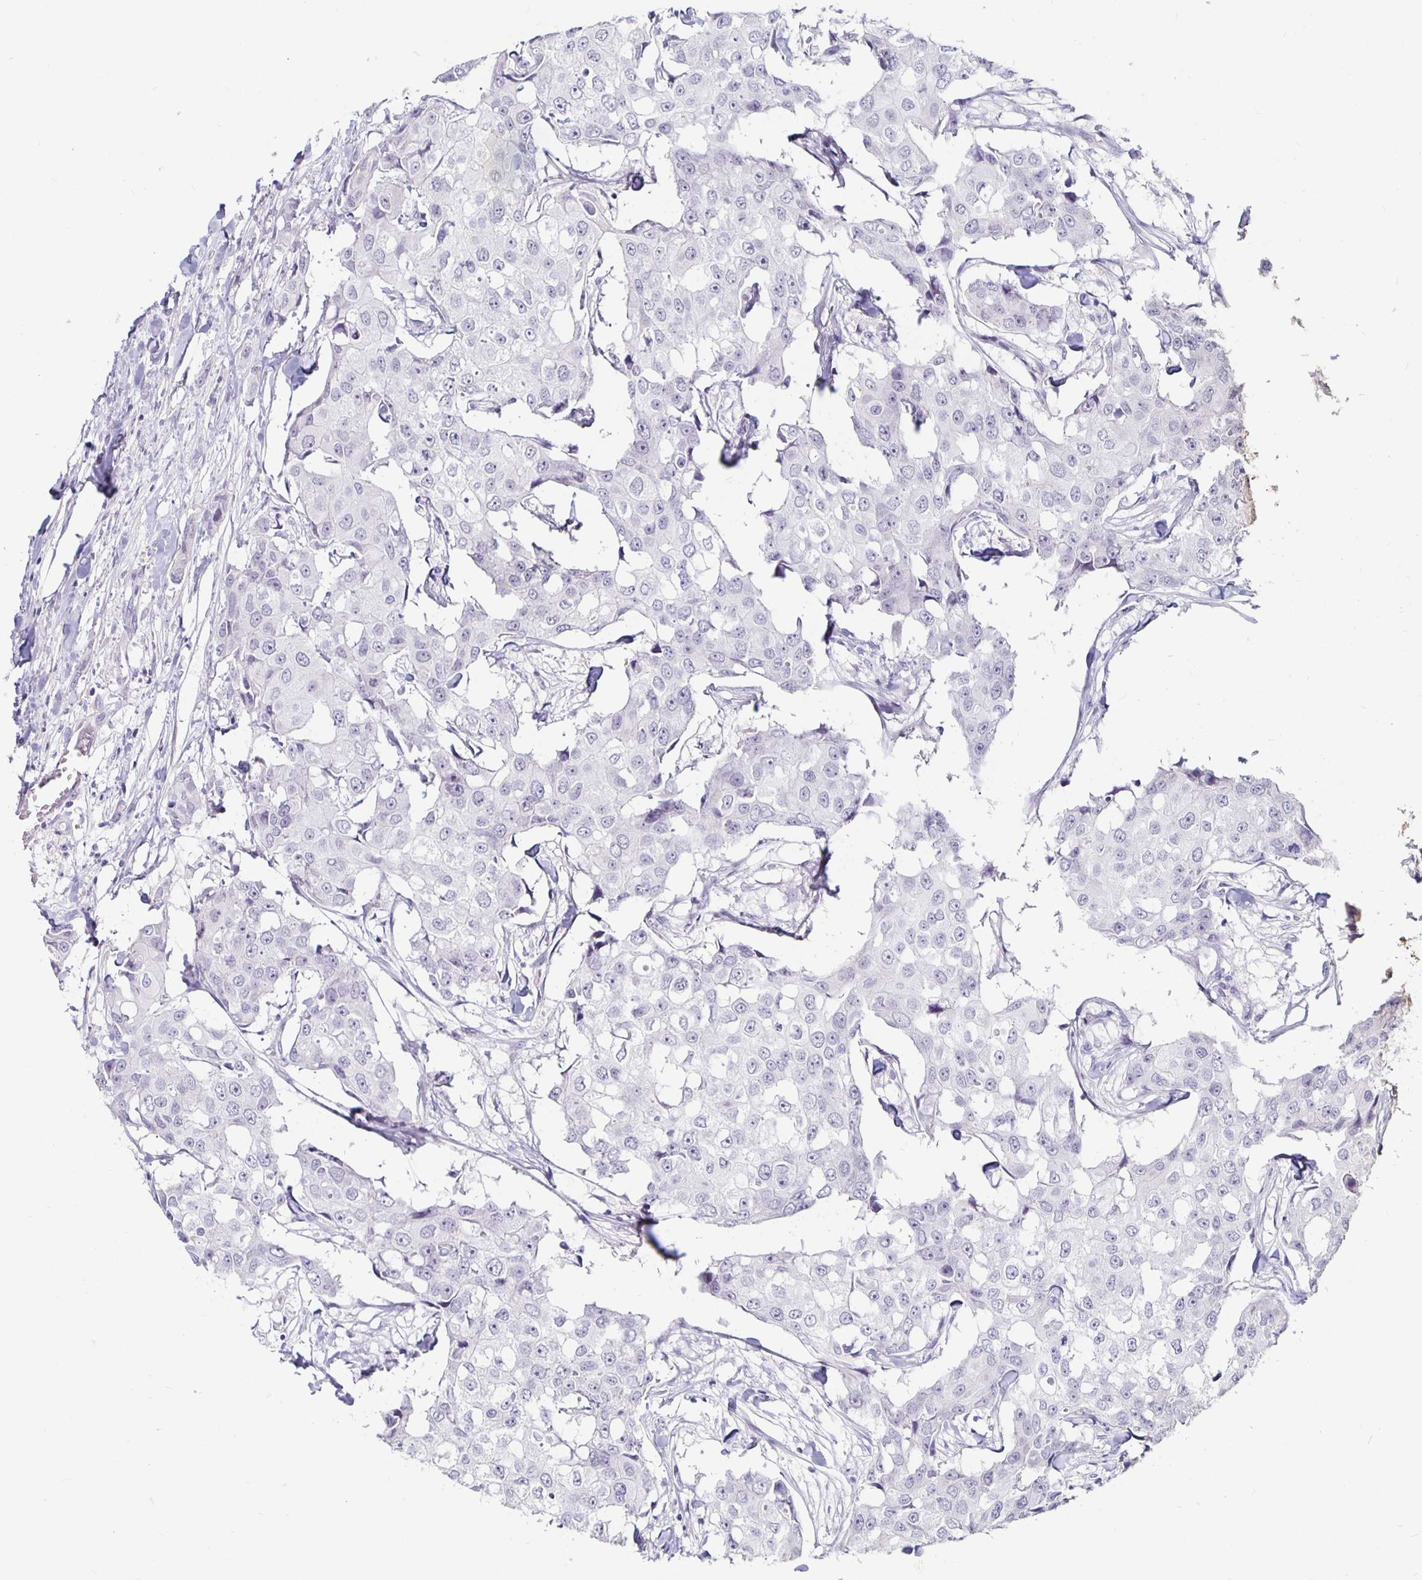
{"staining": {"intensity": "negative", "quantity": "none", "location": "none"}, "tissue": "breast cancer", "cell_type": "Tumor cells", "image_type": "cancer", "snomed": [{"axis": "morphology", "description": "Duct carcinoma"}, {"axis": "topography", "description": "Breast"}], "caption": "Tumor cells show no significant protein expression in breast infiltrating ductal carcinoma.", "gene": "KCNQ2", "patient": {"sex": "female", "age": 27}}